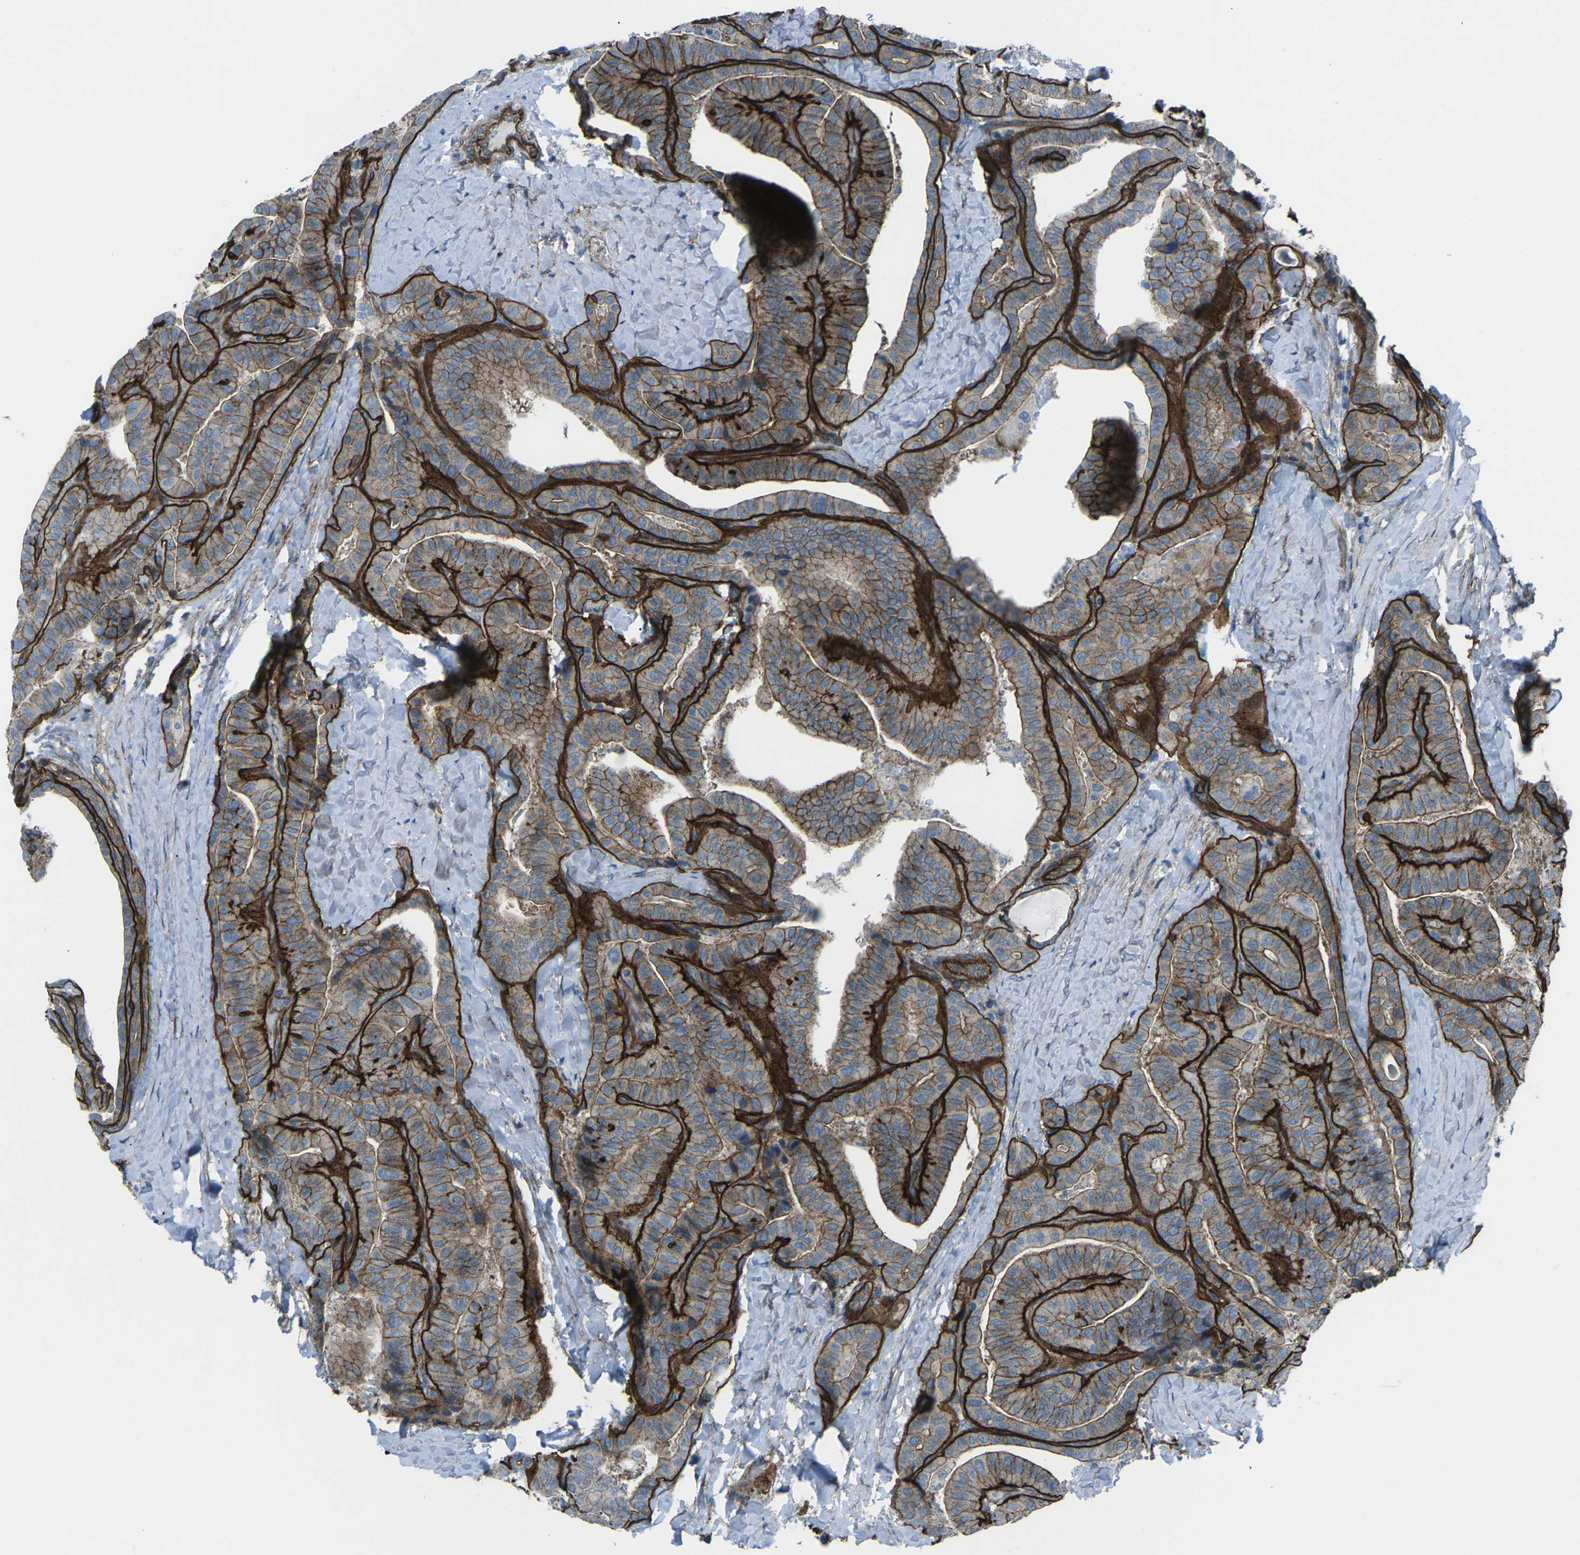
{"staining": {"intensity": "moderate", "quantity": "25%-75%", "location": "cytoplasmic/membranous"}, "tissue": "thyroid cancer", "cell_type": "Tumor cells", "image_type": "cancer", "snomed": [{"axis": "morphology", "description": "Papillary adenocarcinoma, NOS"}, {"axis": "topography", "description": "Thyroid gland"}], "caption": "IHC image of thyroid papillary adenocarcinoma stained for a protein (brown), which exhibits medium levels of moderate cytoplasmic/membranous staining in approximately 25%-75% of tumor cells.", "gene": "UTRN", "patient": {"sex": "male", "age": 77}}